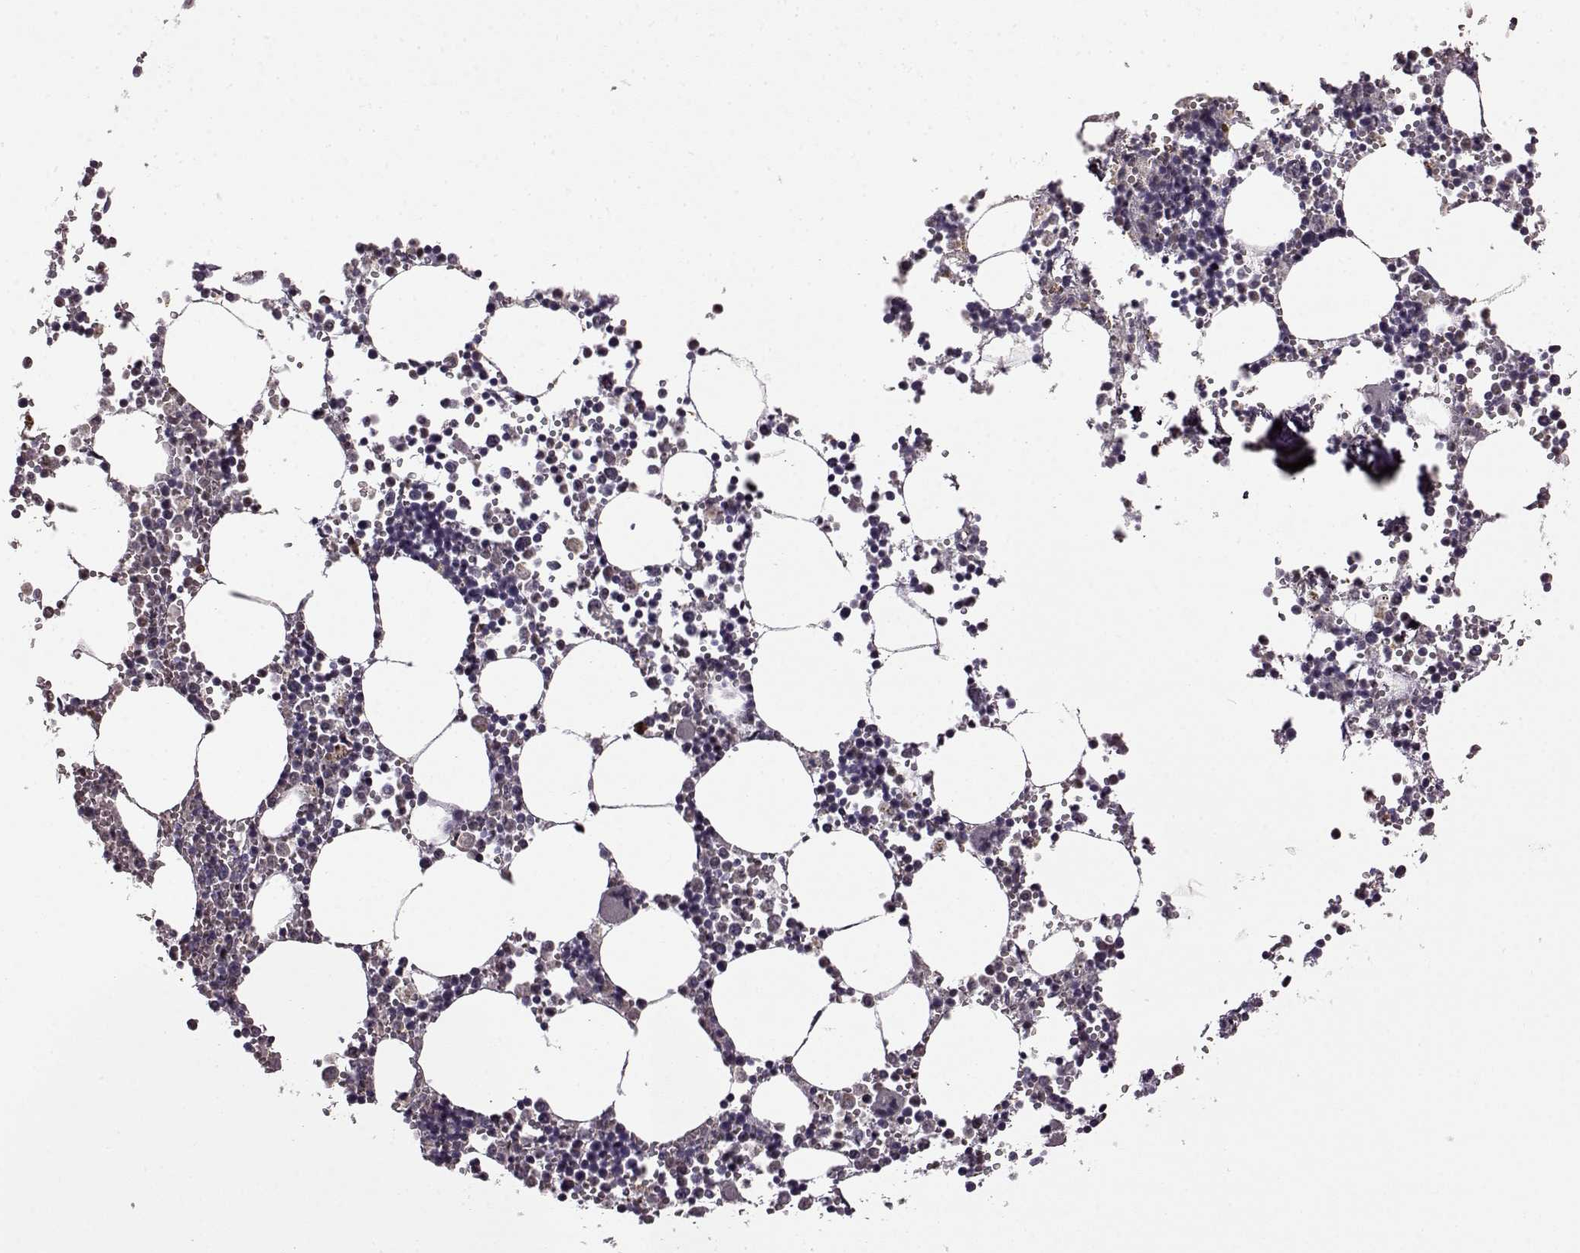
{"staining": {"intensity": "negative", "quantity": "none", "location": "none"}, "tissue": "bone marrow", "cell_type": "Hematopoietic cells", "image_type": "normal", "snomed": [{"axis": "morphology", "description": "Normal tissue, NOS"}, {"axis": "topography", "description": "Bone marrow"}], "caption": "Bone marrow stained for a protein using immunohistochemistry (IHC) shows no positivity hematopoietic cells.", "gene": "CNGA3", "patient": {"sex": "male", "age": 54}}